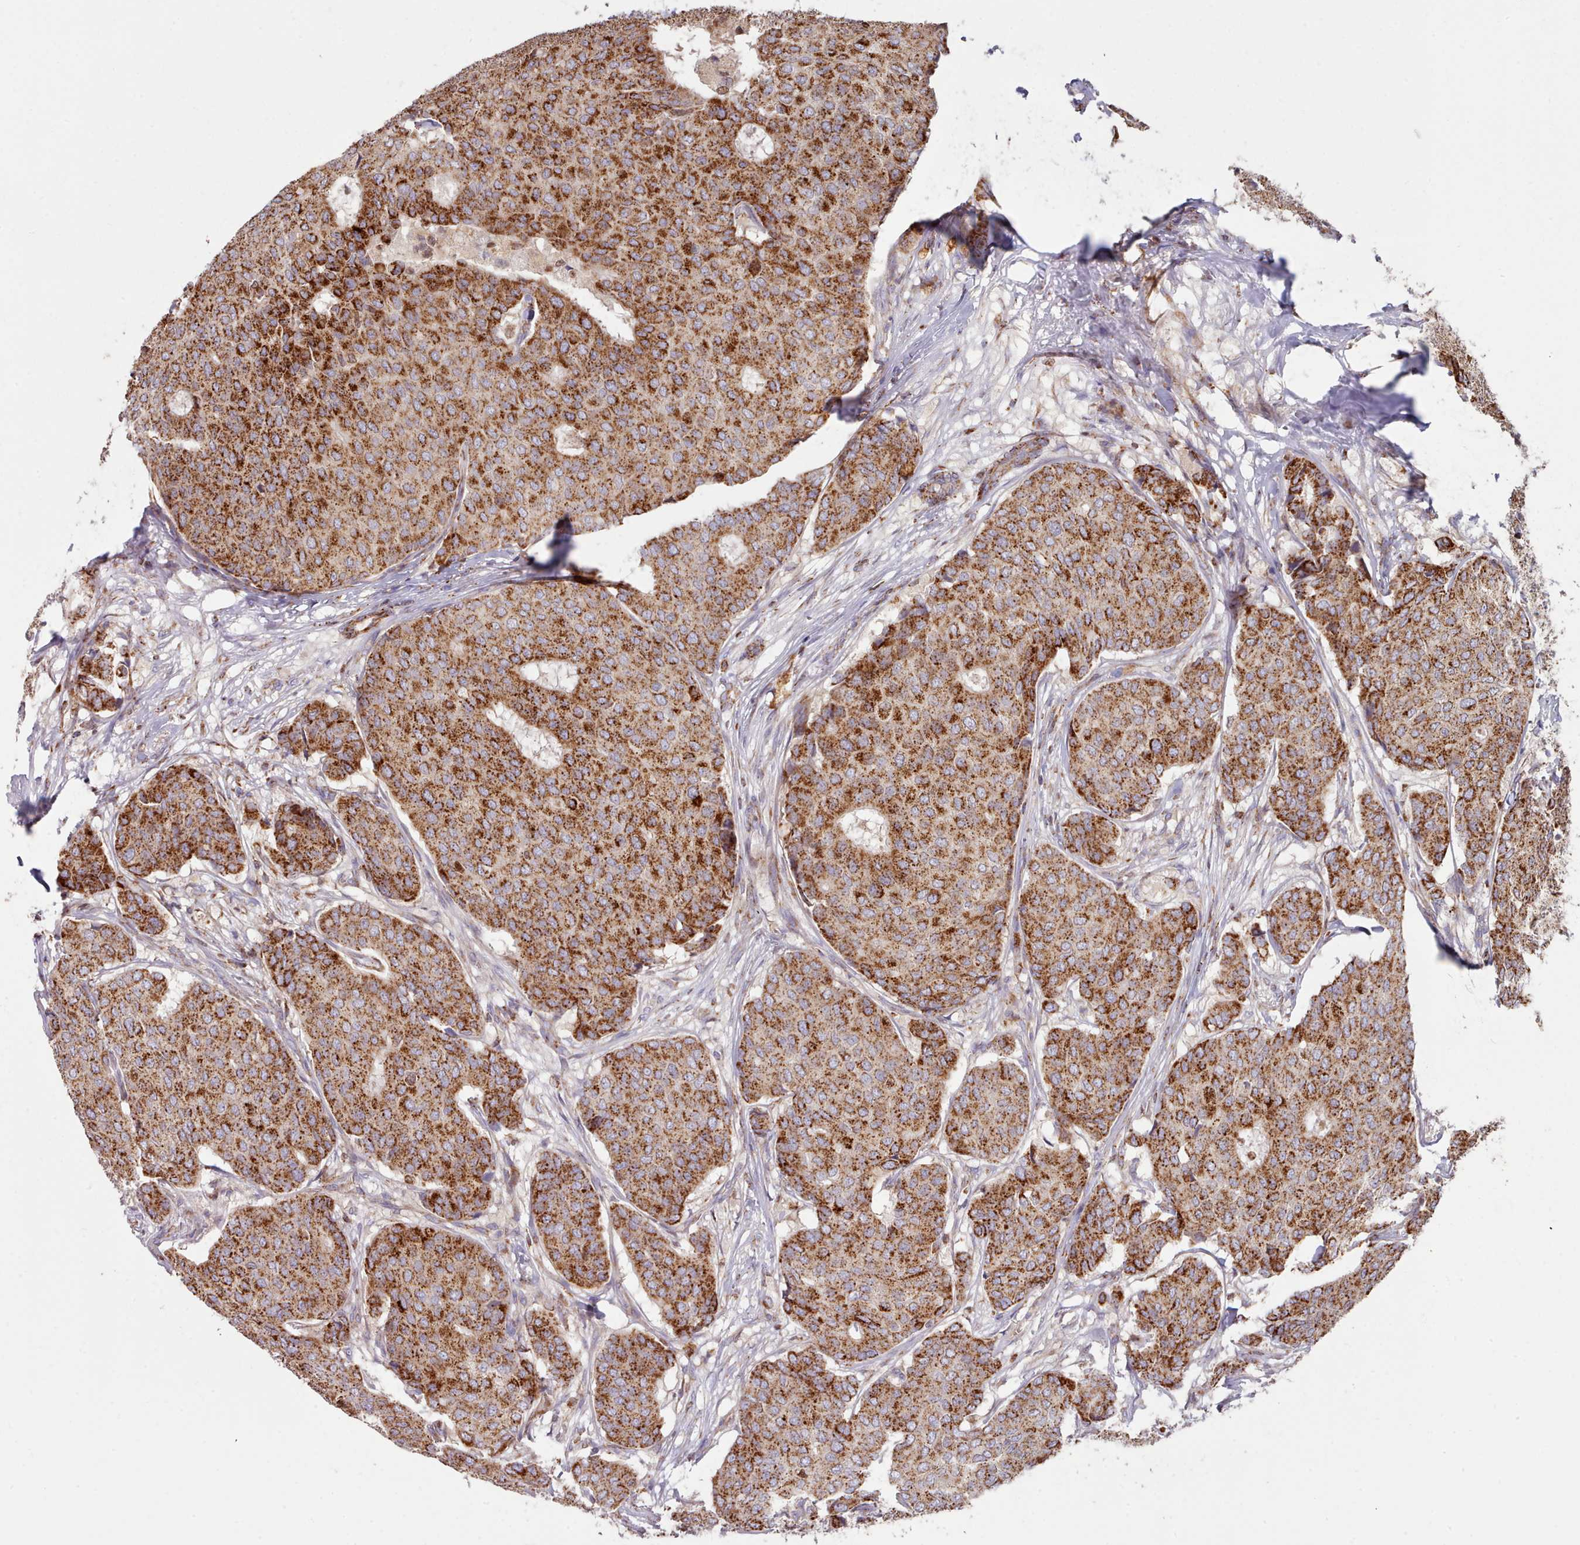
{"staining": {"intensity": "strong", "quantity": ">75%", "location": "cytoplasmic/membranous"}, "tissue": "breast cancer", "cell_type": "Tumor cells", "image_type": "cancer", "snomed": [{"axis": "morphology", "description": "Duct carcinoma"}, {"axis": "topography", "description": "Breast"}], "caption": "The image shows staining of breast cancer (invasive ductal carcinoma), revealing strong cytoplasmic/membranous protein positivity (brown color) within tumor cells.", "gene": "HSDL2", "patient": {"sex": "female", "age": 75}}